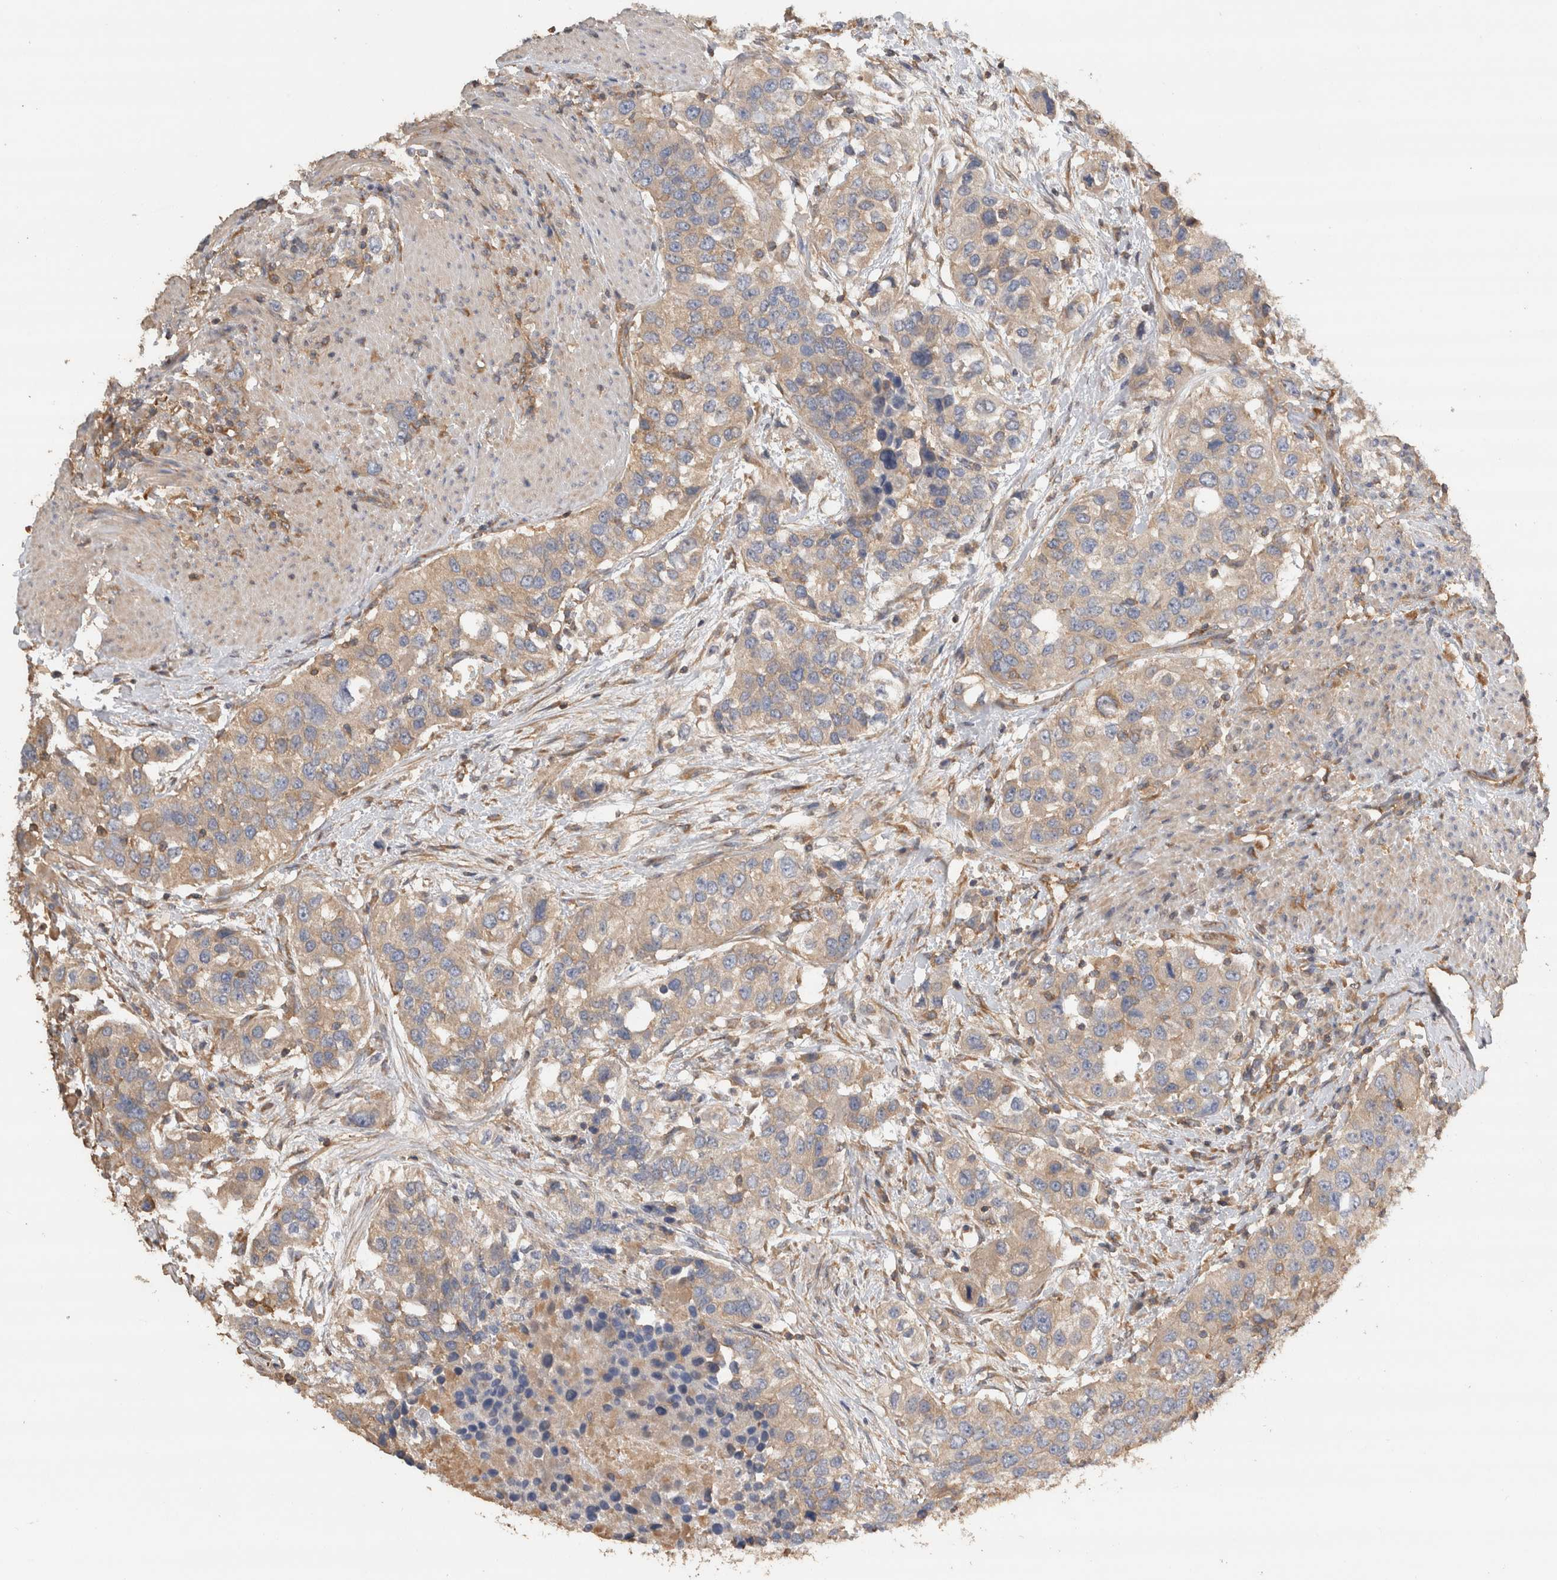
{"staining": {"intensity": "weak", "quantity": ">75%", "location": "cytoplasmic/membranous"}, "tissue": "urothelial cancer", "cell_type": "Tumor cells", "image_type": "cancer", "snomed": [{"axis": "morphology", "description": "Urothelial carcinoma, High grade"}, {"axis": "topography", "description": "Urinary bladder"}], "caption": "Urothelial cancer was stained to show a protein in brown. There is low levels of weak cytoplasmic/membranous expression in approximately >75% of tumor cells.", "gene": "EIF4G3", "patient": {"sex": "female", "age": 80}}